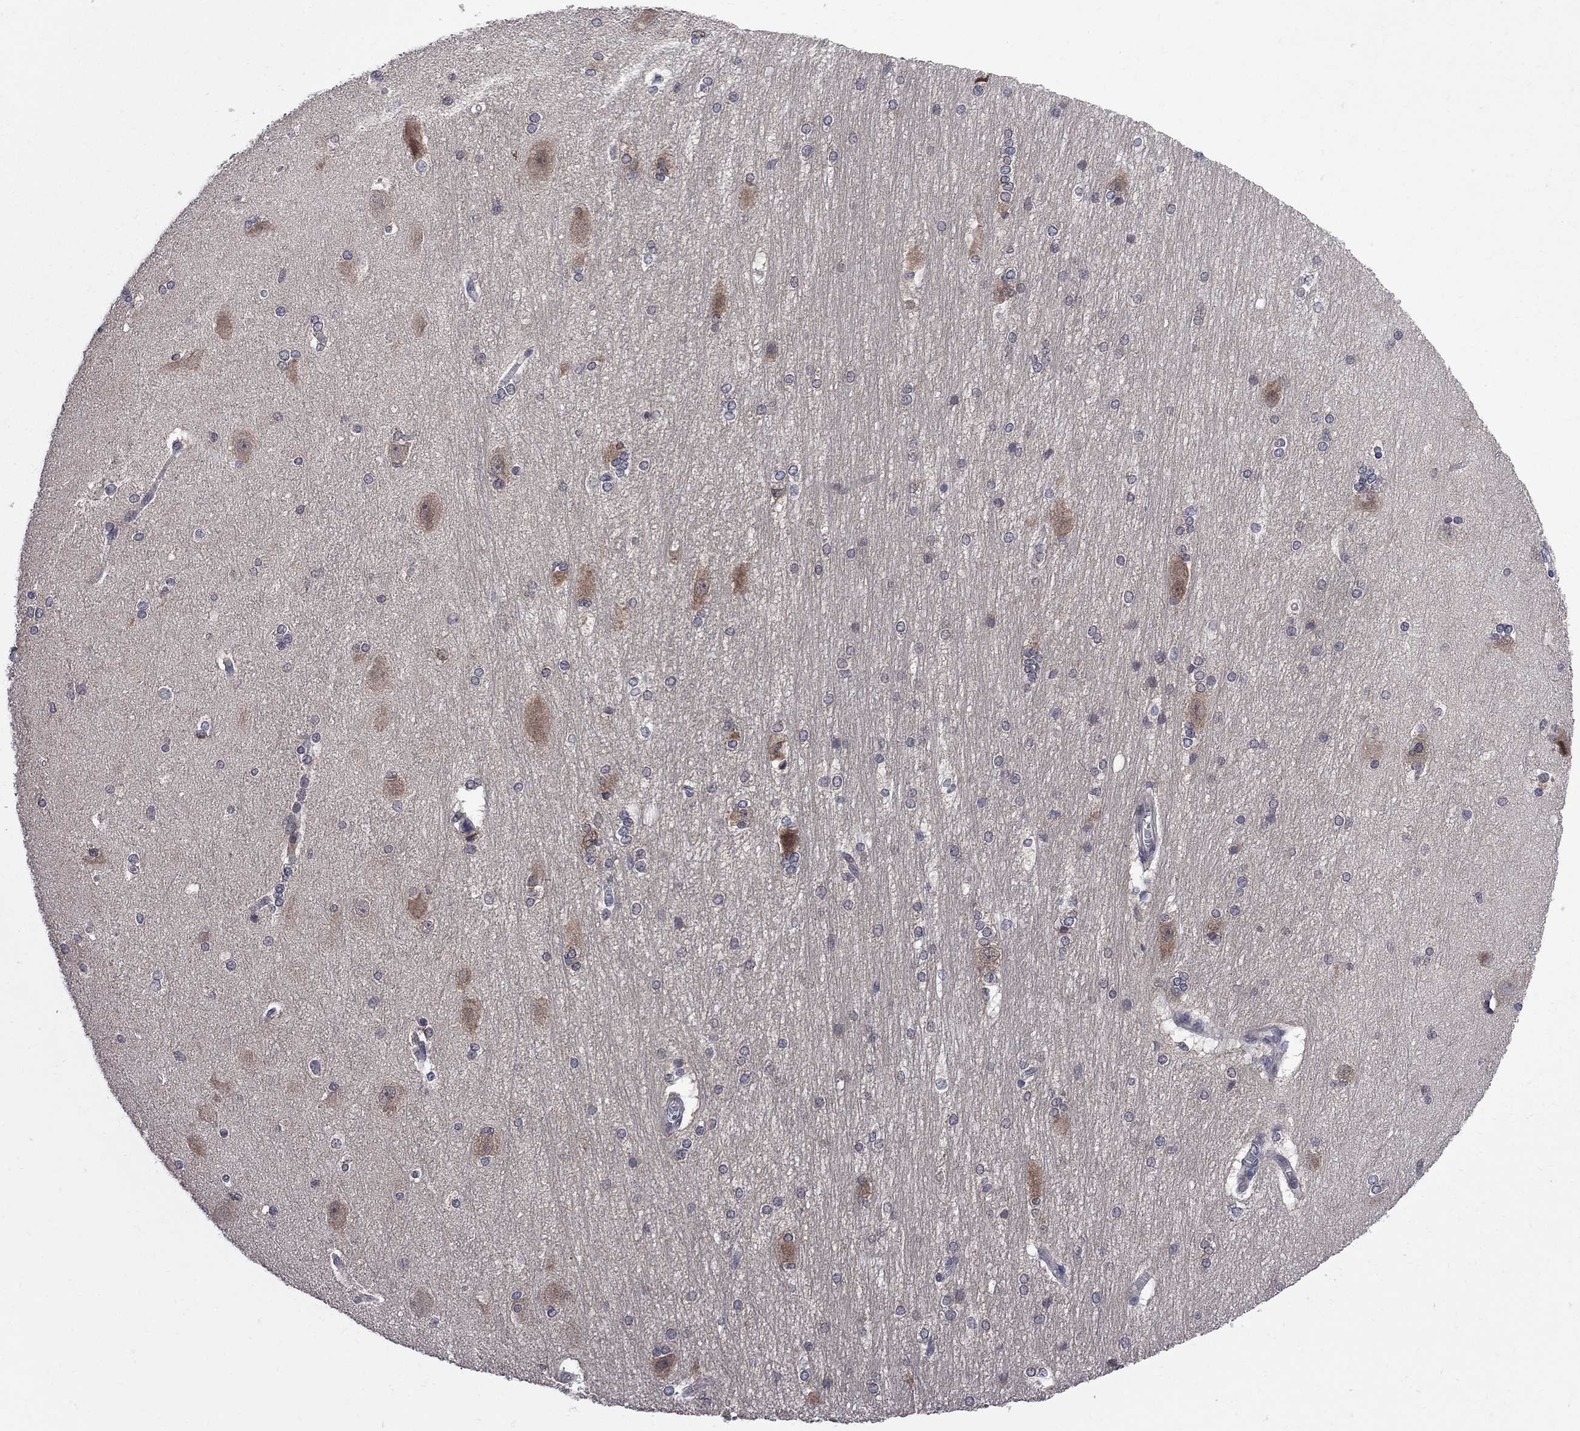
{"staining": {"intensity": "negative", "quantity": "none", "location": "none"}, "tissue": "hippocampus", "cell_type": "Glial cells", "image_type": "normal", "snomed": [{"axis": "morphology", "description": "Normal tissue, NOS"}, {"axis": "topography", "description": "Cerebral cortex"}, {"axis": "topography", "description": "Hippocampus"}], "caption": "Glial cells show no significant protein positivity in normal hippocampus.", "gene": "CNOT11", "patient": {"sex": "female", "age": 19}}